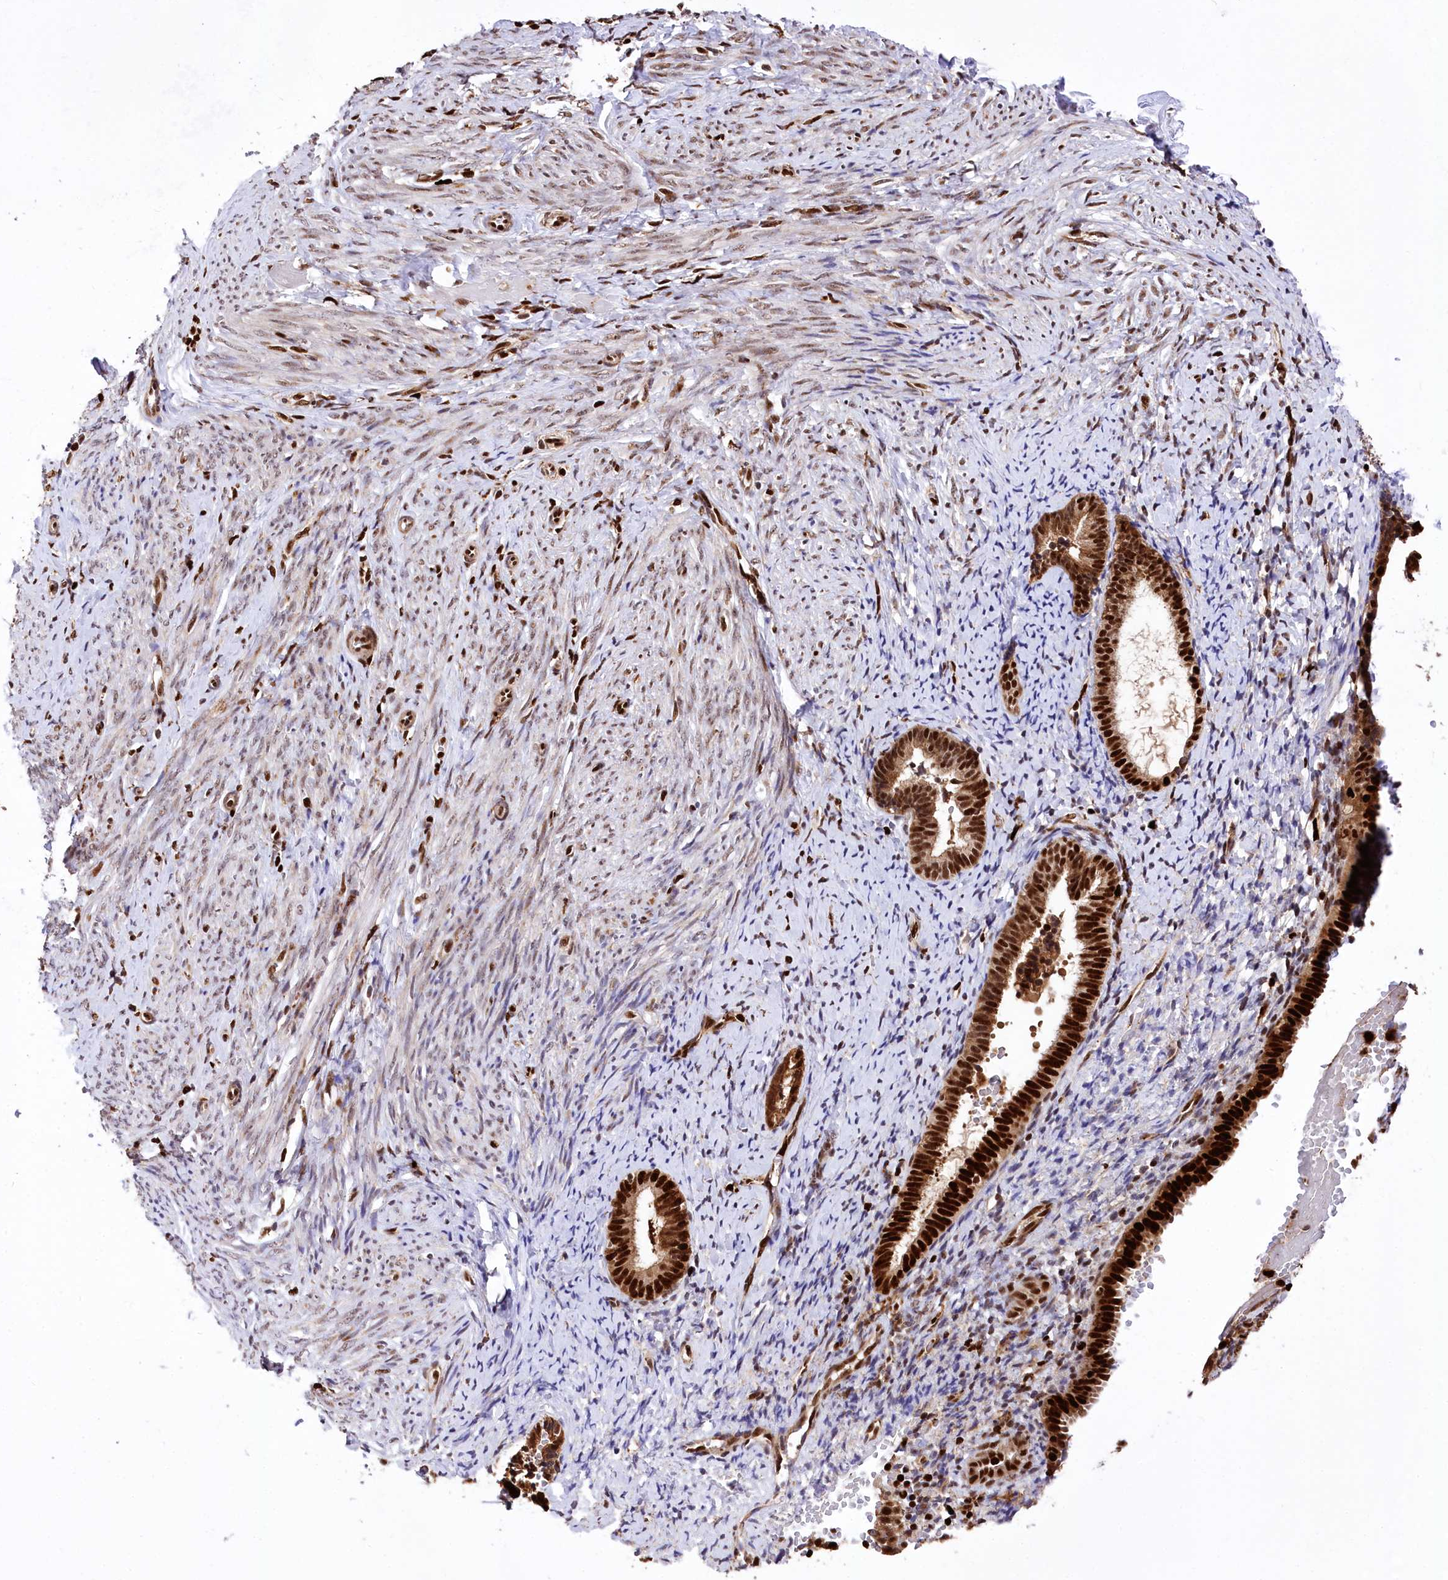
{"staining": {"intensity": "moderate", "quantity": "25%-75%", "location": "nuclear"}, "tissue": "endometrium", "cell_type": "Cells in endometrial stroma", "image_type": "normal", "snomed": [{"axis": "morphology", "description": "Normal tissue, NOS"}, {"axis": "topography", "description": "Endometrium"}], "caption": "Protein analysis of normal endometrium displays moderate nuclear staining in approximately 25%-75% of cells in endometrial stroma.", "gene": "FIGN", "patient": {"sex": "female", "age": 72}}